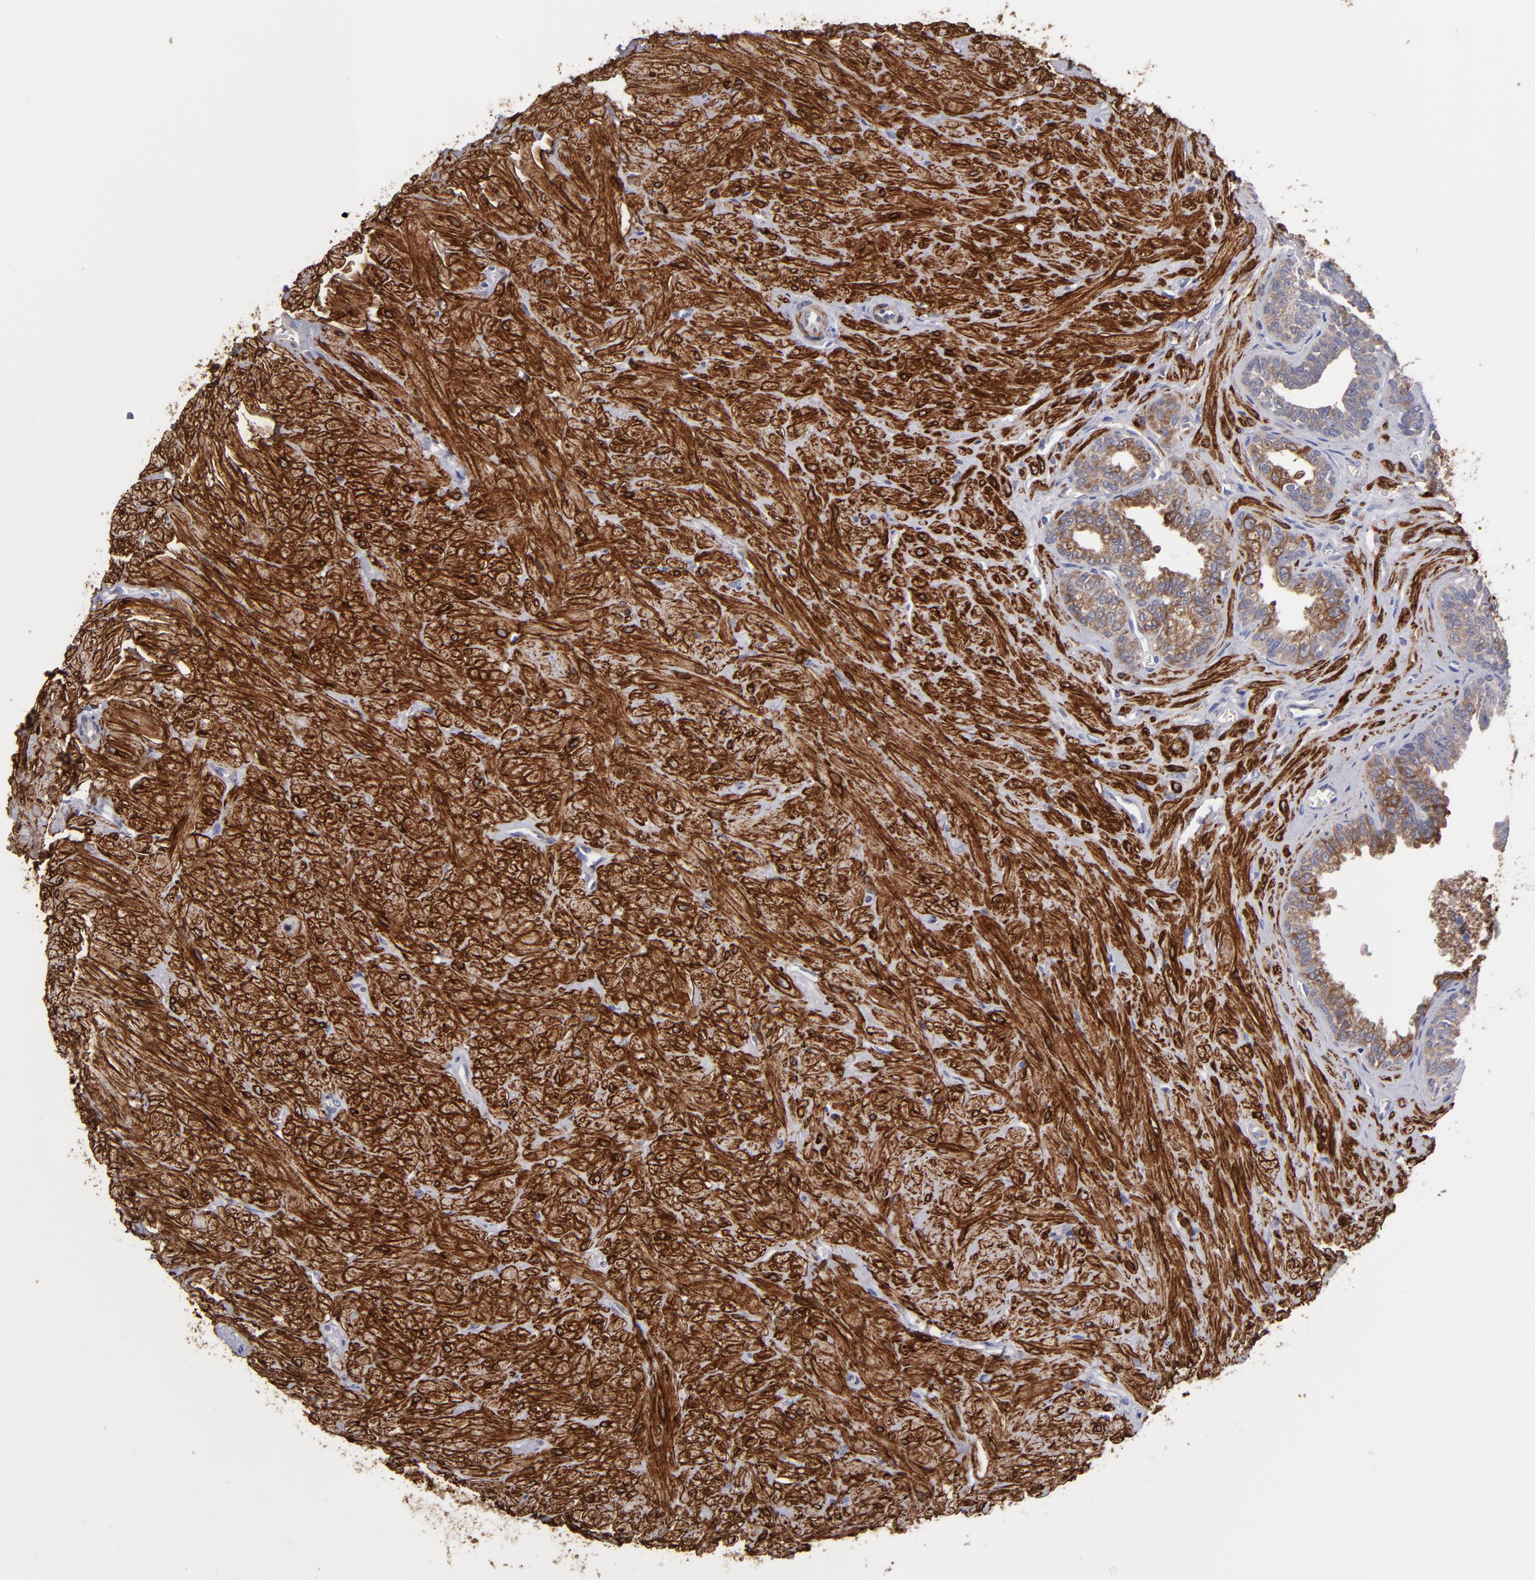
{"staining": {"intensity": "strong", "quantity": ">75%", "location": "cytoplasmic/membranous"}, "tissue": "seminal vesicle", "cell_type": "Glandular cells", "image_type": "normal", "snomed": [{"axis": "morphology", "description": "Normal tissue, NOS"}, {"axis": "topography", "description": "Seminal veicle"}], "caption": "A high-resolution image shows immunohistochemistry staining of benign seminal vesicle, which reveals strong cytoplasmic/membranous staining in about >75% of glandular cells.", "gene": "SLMAP", "patient": {"sex": "male", "age": 26}}